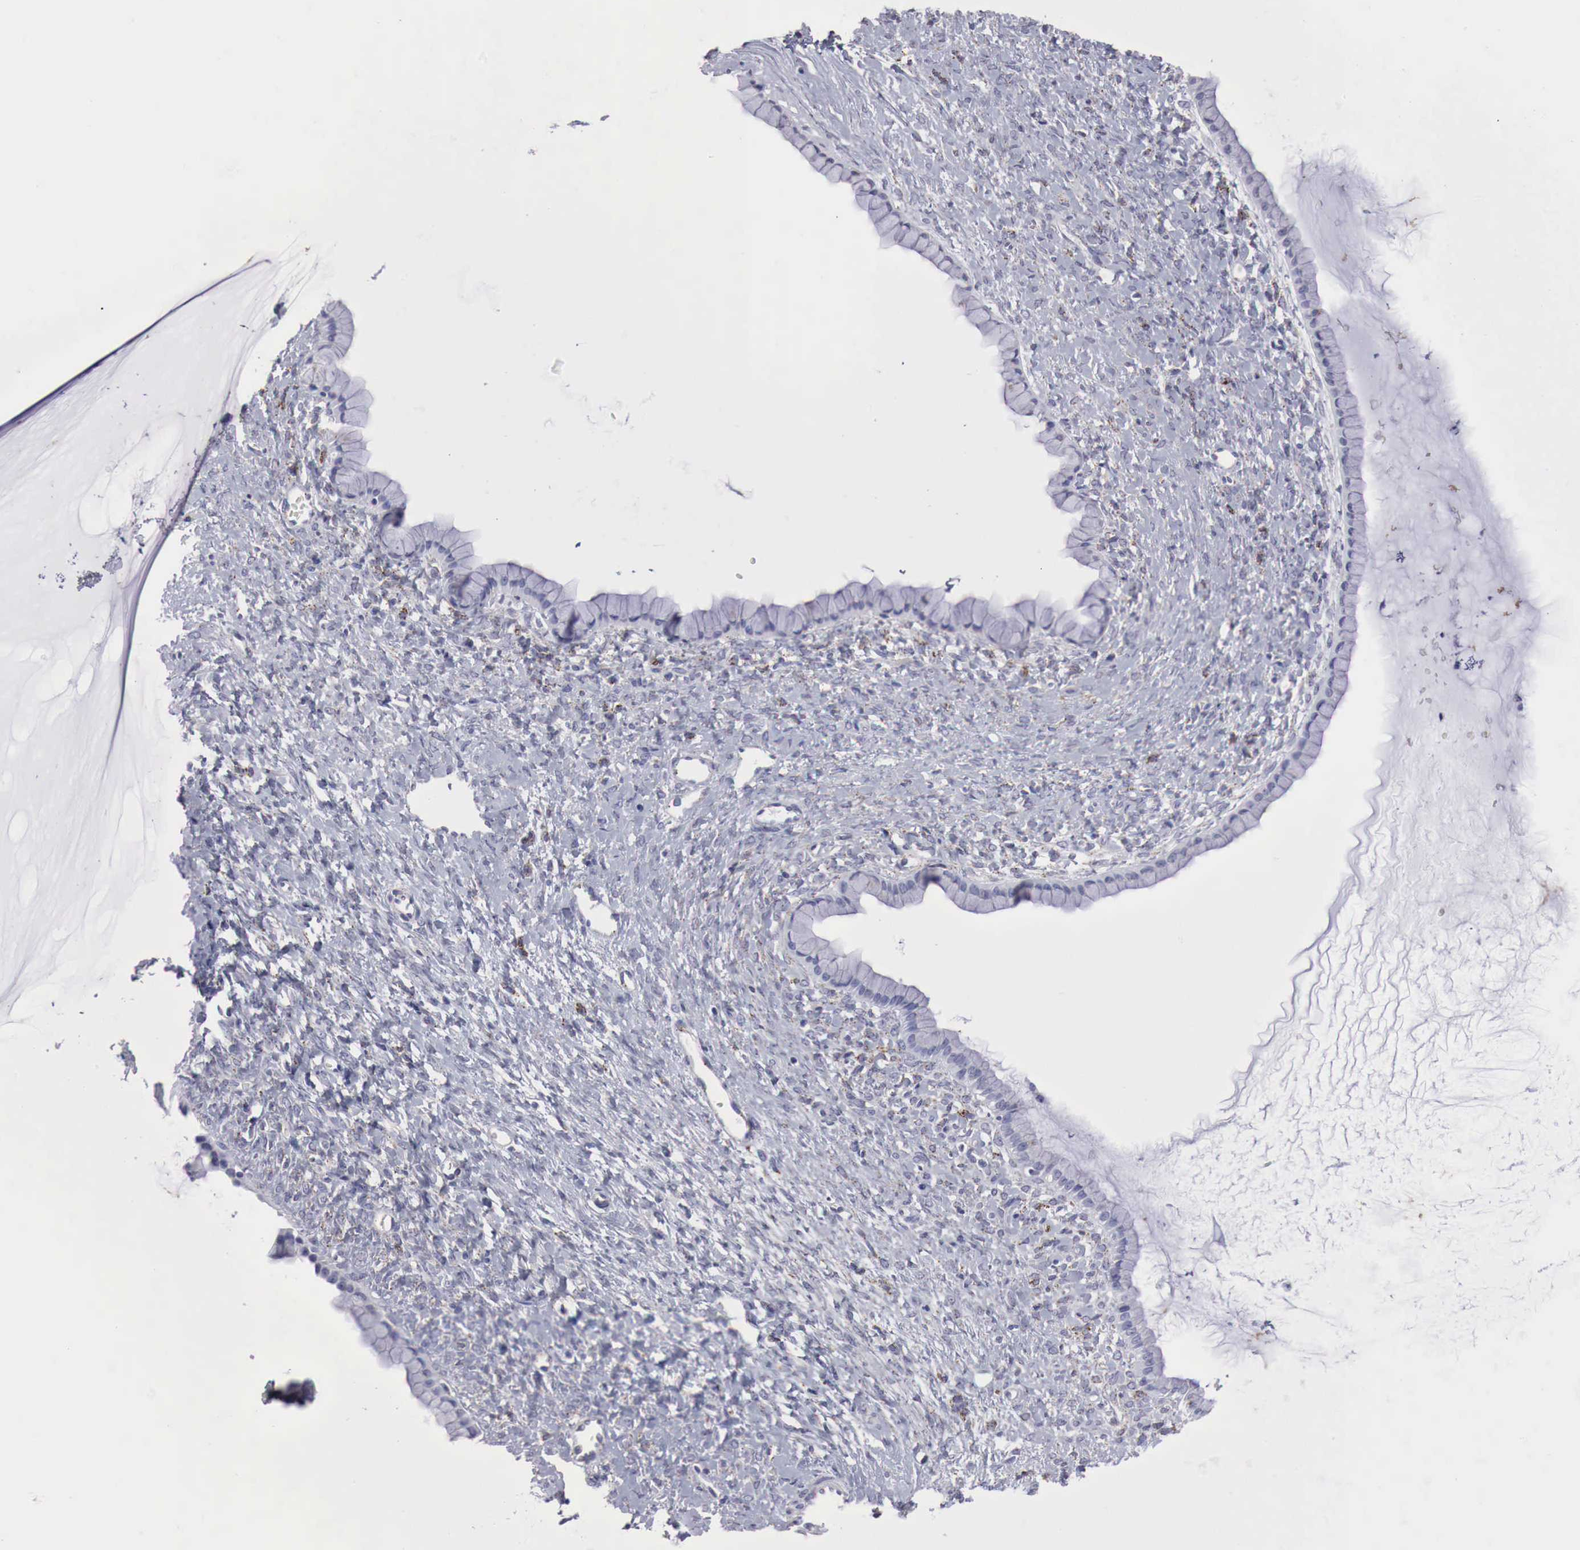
{"staining": {"intensity": "negative", "quantity": "none", "location": "none"}, "tissue": "ovarian cancer", "cell_type": "Tumor cells", "image_type": "cancer", "snomed": [{"axis": "morphology", "description": "Cystadenocarcinoma, mucinous, NOS"}, {"axis": "topography", "description": "Ovary"}], "caption": "There is no significant staining in tumor cells of ovarian cancer (mucinous cystadenocarcinoma). The staining was performed using DAB (3,3'-diaminobenzidine) to visualize the protein expression in brown, while the nuclei were stained in blue with hematoxylin (Magnification: 20x).", "gene": "GLA", "patient": {"sex": "female", "age": 25}}